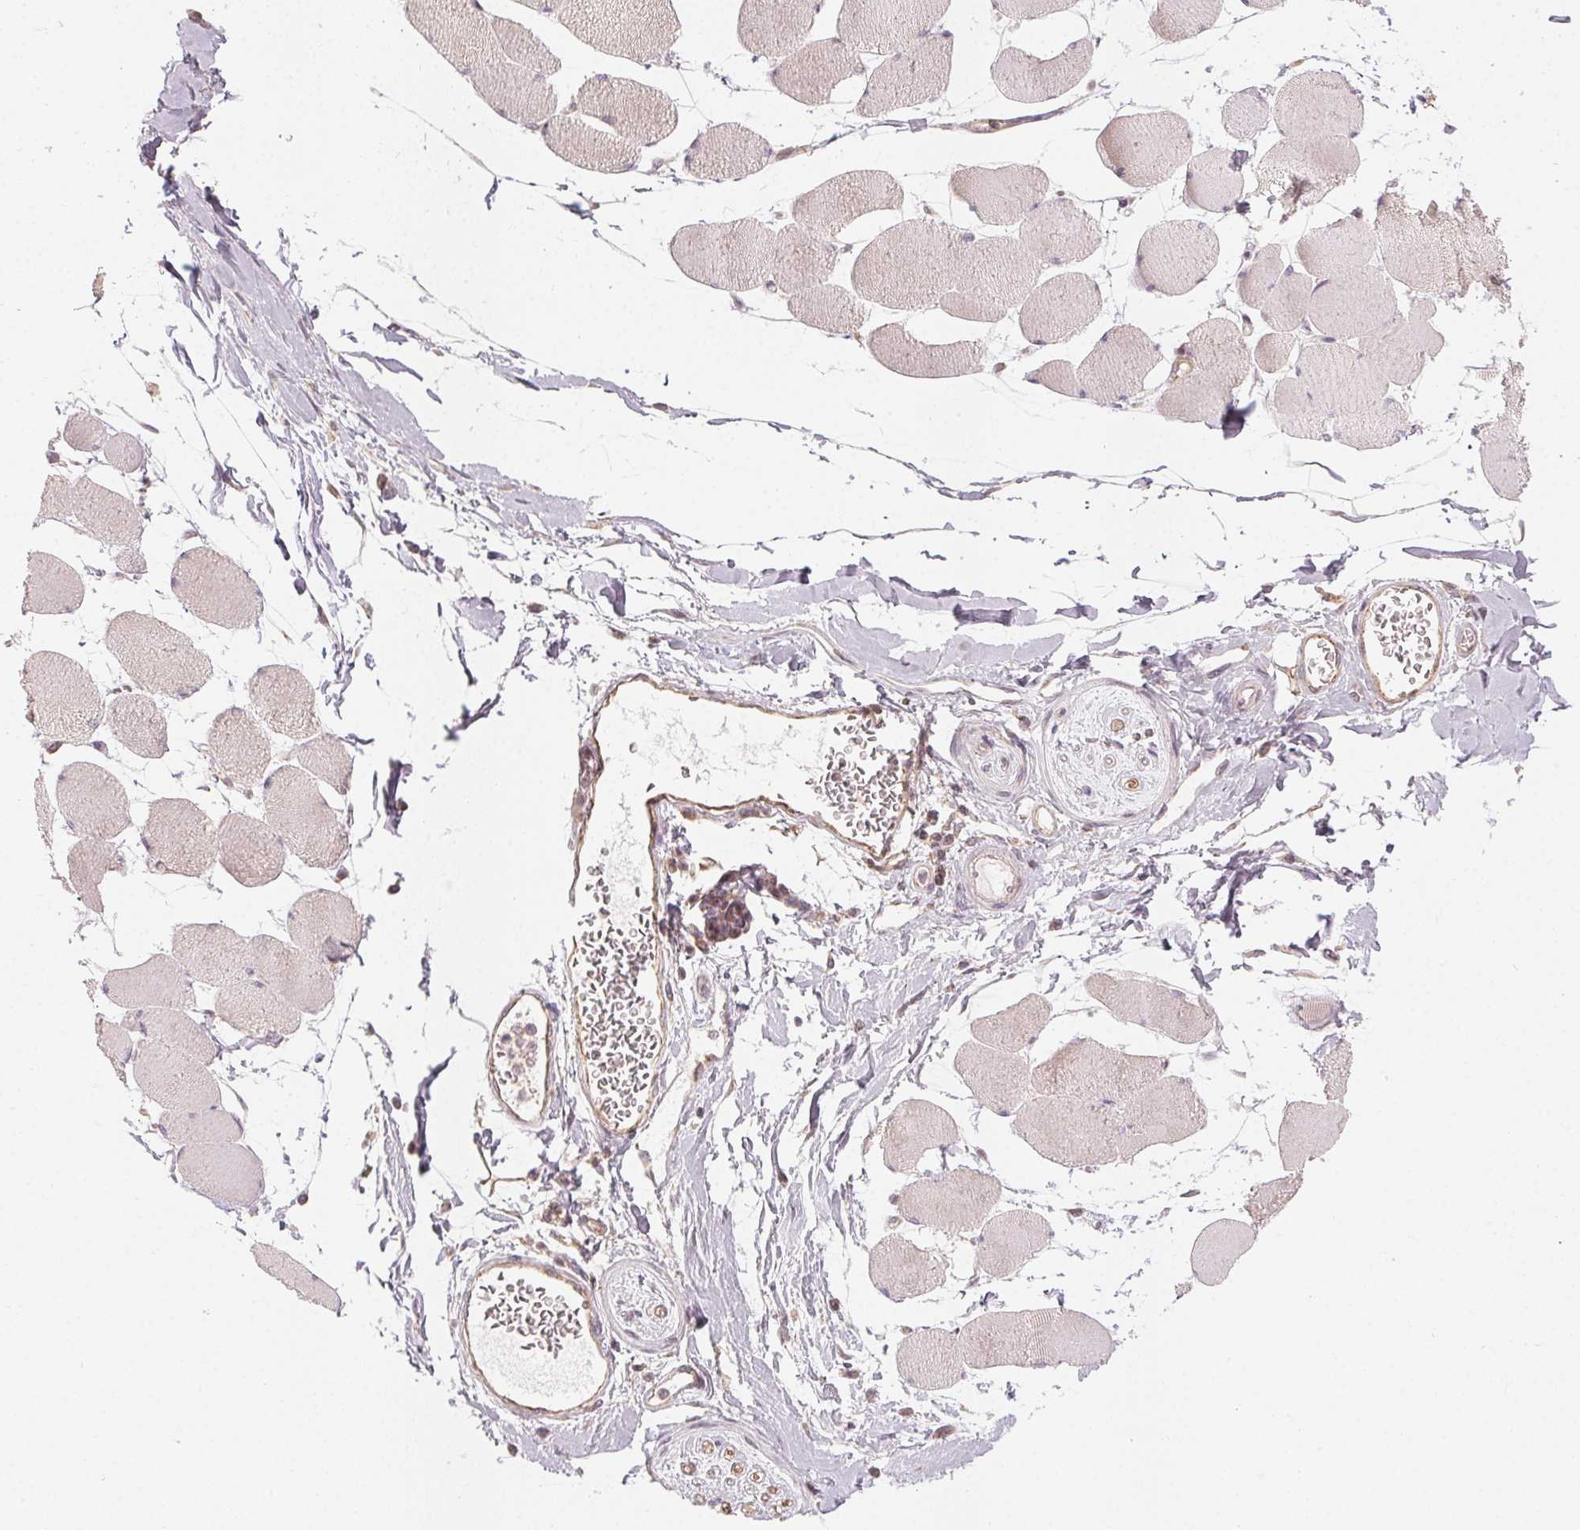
{"staining": {"intensity": "weak", "quantity": "25%-75%", "location": "cytoplasmic/membranous"}, "tissue": "skeletal muscle", "cell_type": "Myocytes", "image_type": "normal", "snomed": [{"axis": "morphology", "description": "Normal tissue, NOS"}, {"axis": "topography", "description": "Skeletal muscle"}], "caption": "Protein staining demonstrates weak cytoplasmic/membranous staining in approximately 25%-75% of myocytes in benign skeletal muscle. (Brightfield microscopy of DAB IHC at high magnification).", "gene": "NCOA4", "patient": {"sex": "female", "age": 75}}